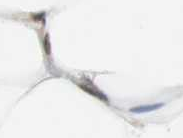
{"staining": {"intensity": "weak", "quantity": "25%-75%", "location": "cytoplasmic/membranous"}, "tissue": "adipose tissue", "cell_type": "Adipocytes", "image_type": "normal", "snomed": [{"axis": "morphology", "description": "Normal tissue, NOS"}, {"axis": "topography", "description": "Breast"}, {"axis": "topography", "description": "Adipose tissue"}], "caption": "Immunohistochemical staining of unremarkable adipose tissue shows 25%-75% levels of weak cytoplasmic/membranous protein staining in about 25%-75% of adipocytes.", "gene": "UBE2I", "patient": {"sex": "female", "age": 25}}